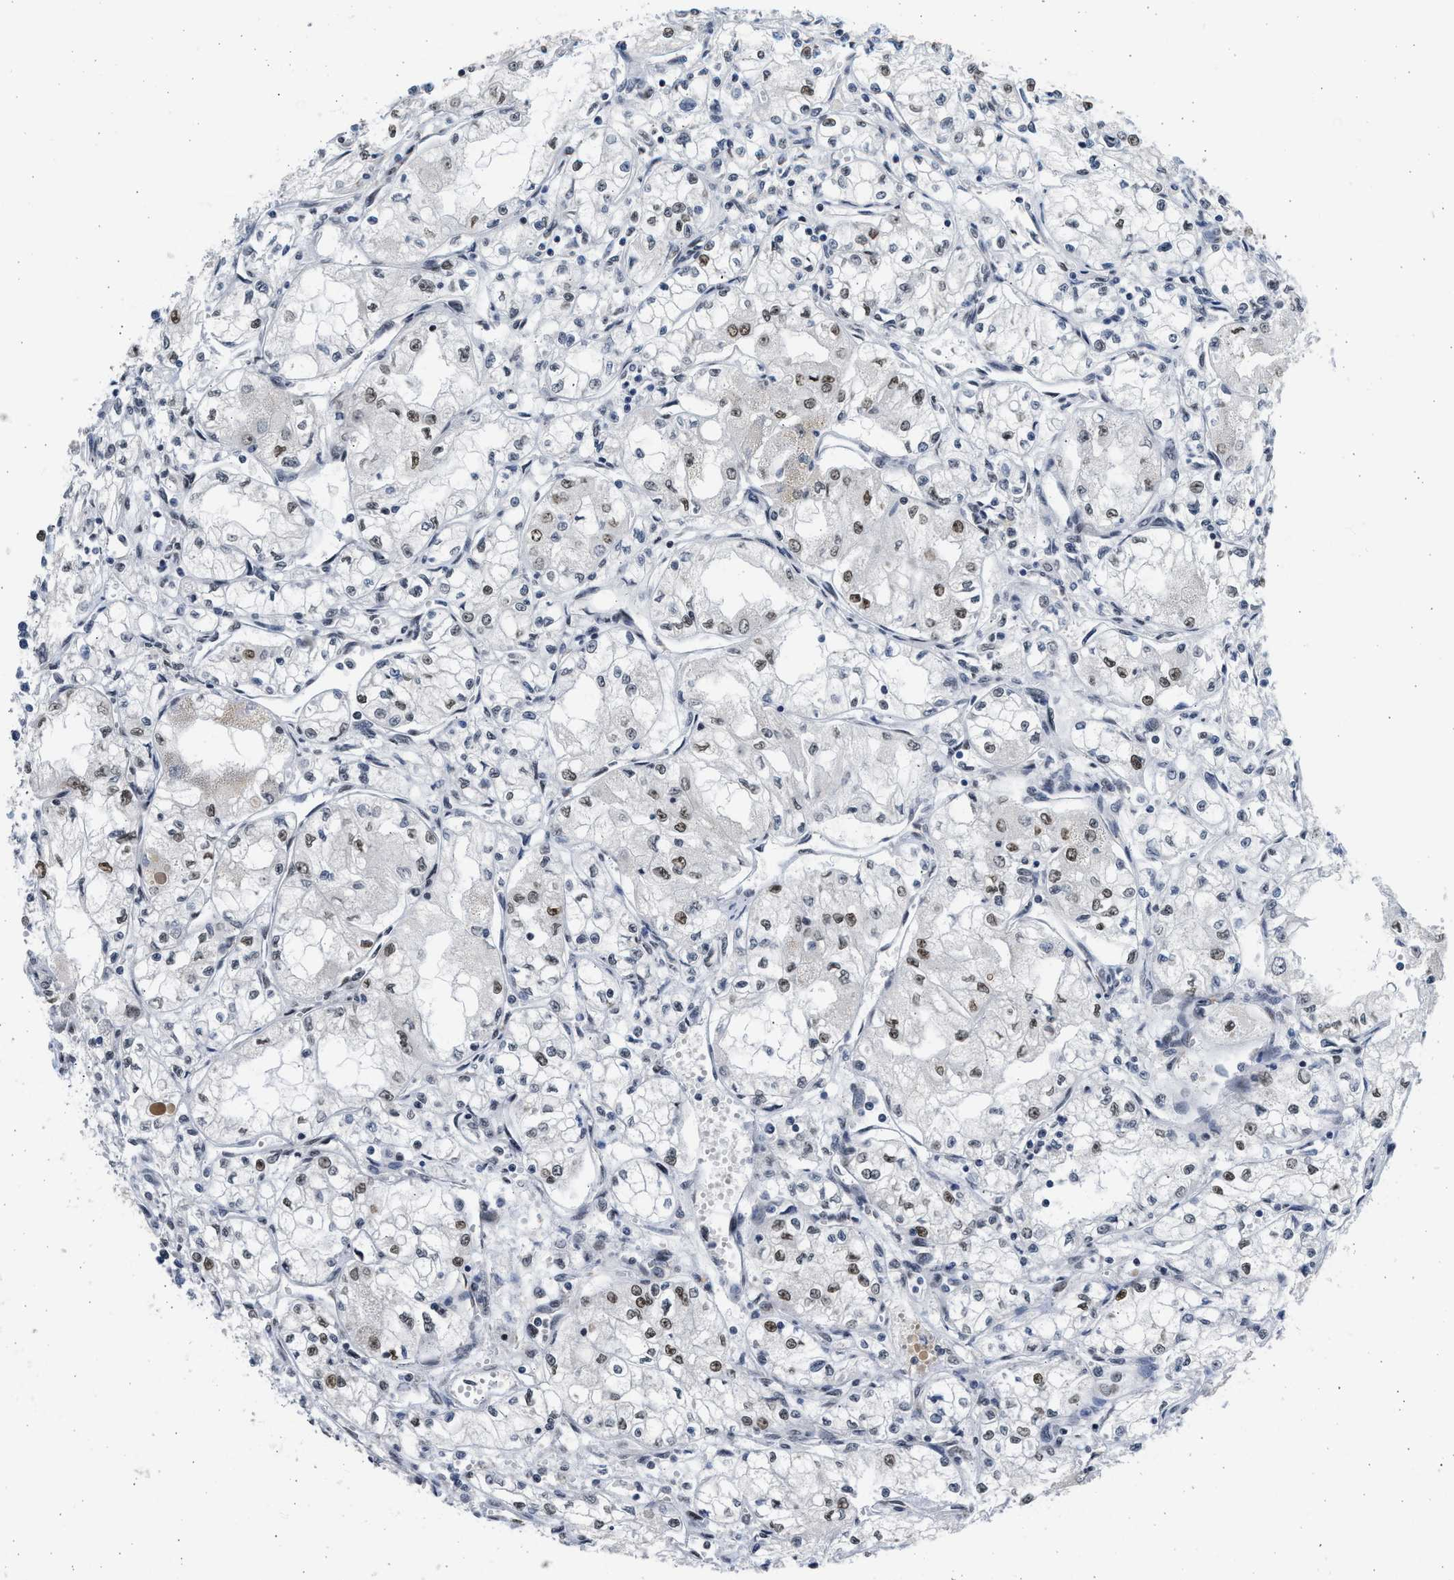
{"staining": {"intensity": "moderate", "quantity": ">75%", "location": "nuclear"}, "tissue": "renal cancer", "cell_type": "Tumor cells", "image_type": "cancer", "snomed": [{"axis": "morphology", "description": "Normal tissue, NOS"}, {"axis": "morphology", "description": "Adenocarcinoma, NOS"}, {"axis": "topography", "description": "Kidney"}], "caption": "Brown immunohistochemical staining in adenocarcinoma (renal) shows moderate nuclear staining in about >75% of tumor cells. The staining was performed using DAB (3,3'-diaminobenzidine), with brown indicating positive protein expression. Nuclei are stained blue with hematoxylin.", "gene": "HMGN3", "patient": {"sex": "male", "age": 59}}